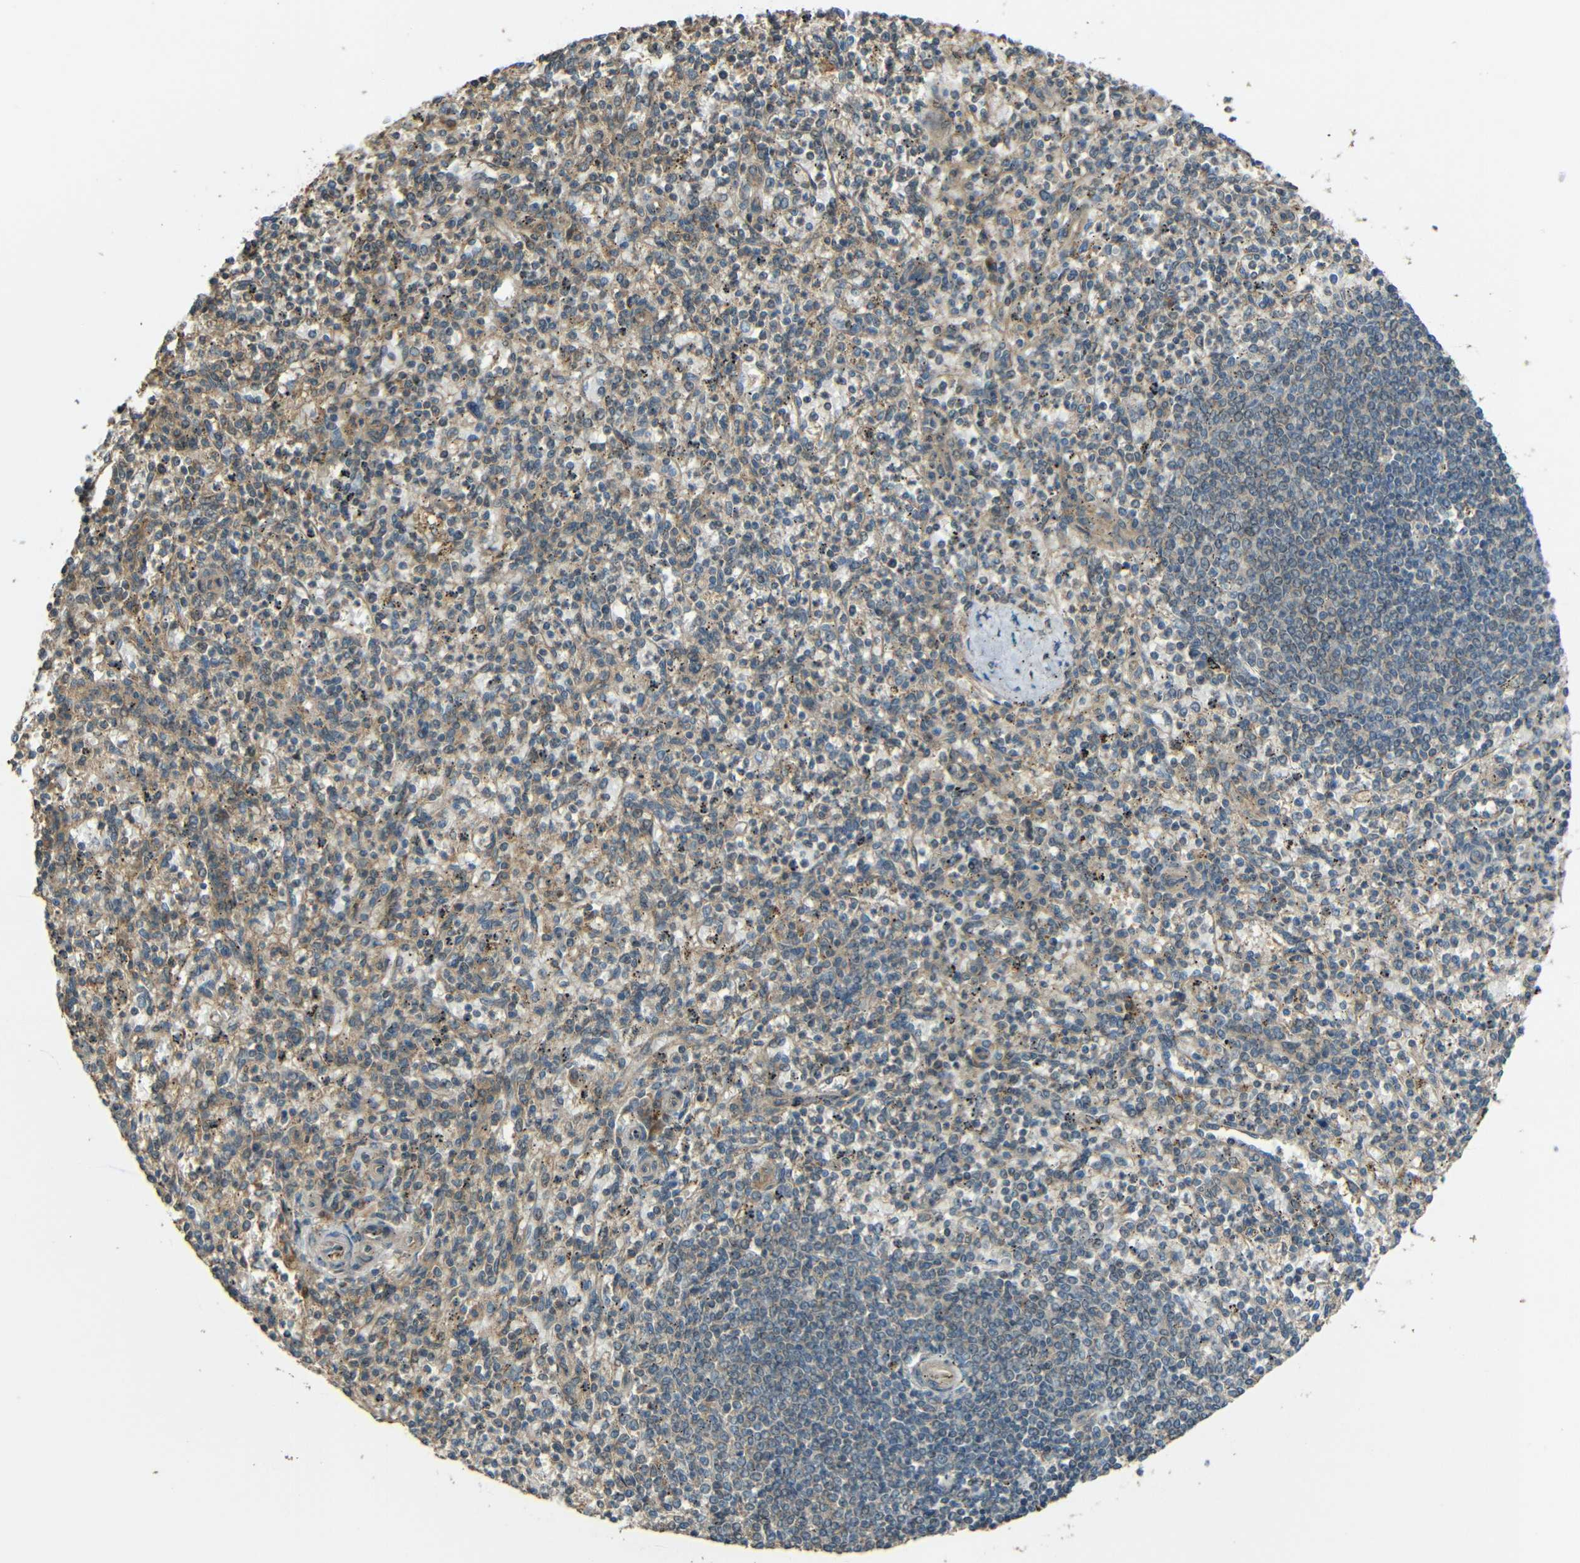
{"staining": {"intensity": "moderate", "quantity": "25%-75%", "location": "cytoplasmic/membranous"}, "tissue": "spleen", "cell_type": "Cells in red pulp", "image_type": "normal", "snomed": [{"axis": "morphology", "description": "Normal tissue, NOS"}, {"axis": "topography", "description": "Spleen"}], "caption": "Immunohistochemistry of normal spleen reveals medium levels of moderate cytoplasmic/membranous positivity in approximately 25%-75% of cells in red pulp. The protein of interest is shown in brown color, while the nuclei are stained blue.", "gene": "ACACA", "patient": {"sex": "male", "age": 72}}